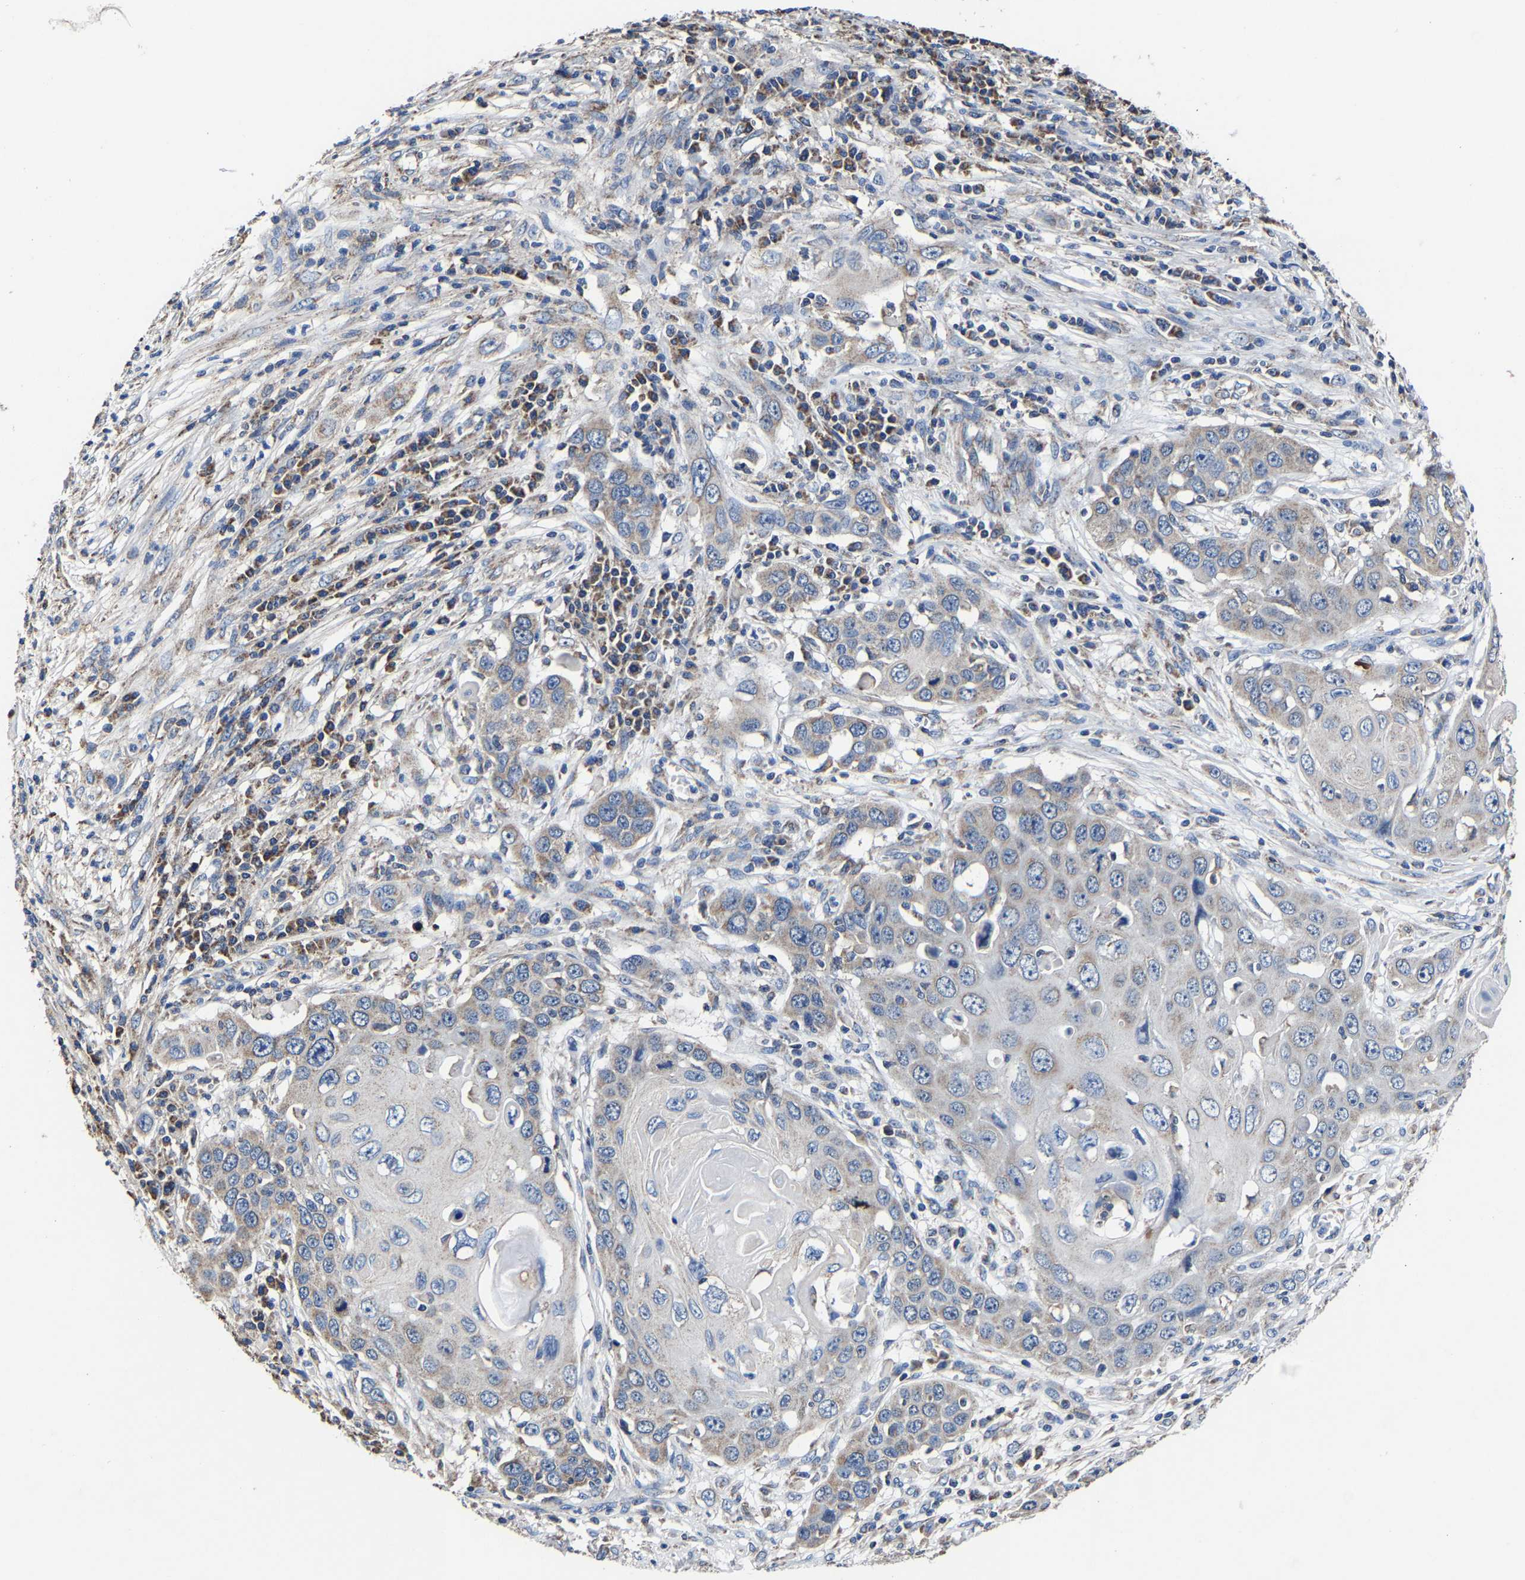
{"staining": {"intensity": "weak", "quantity": "<25%", "location": "cytoplasmic/membranous"}, "tissue": "skin cancer", "cell_type": "Tumor cells", "image_type": "cancer", "snomed": [{"axis": "morphology", "description": "Squamous cell carcinoma, NOS"}, {"axis": "topography", "description": "Skin"}], "caption": "The image shows no significant expression in tumor cells of squamous cell carcinoma (skin).", "gene": "ZCCHC7", "patient": {"sex": "male", "age": 55}}